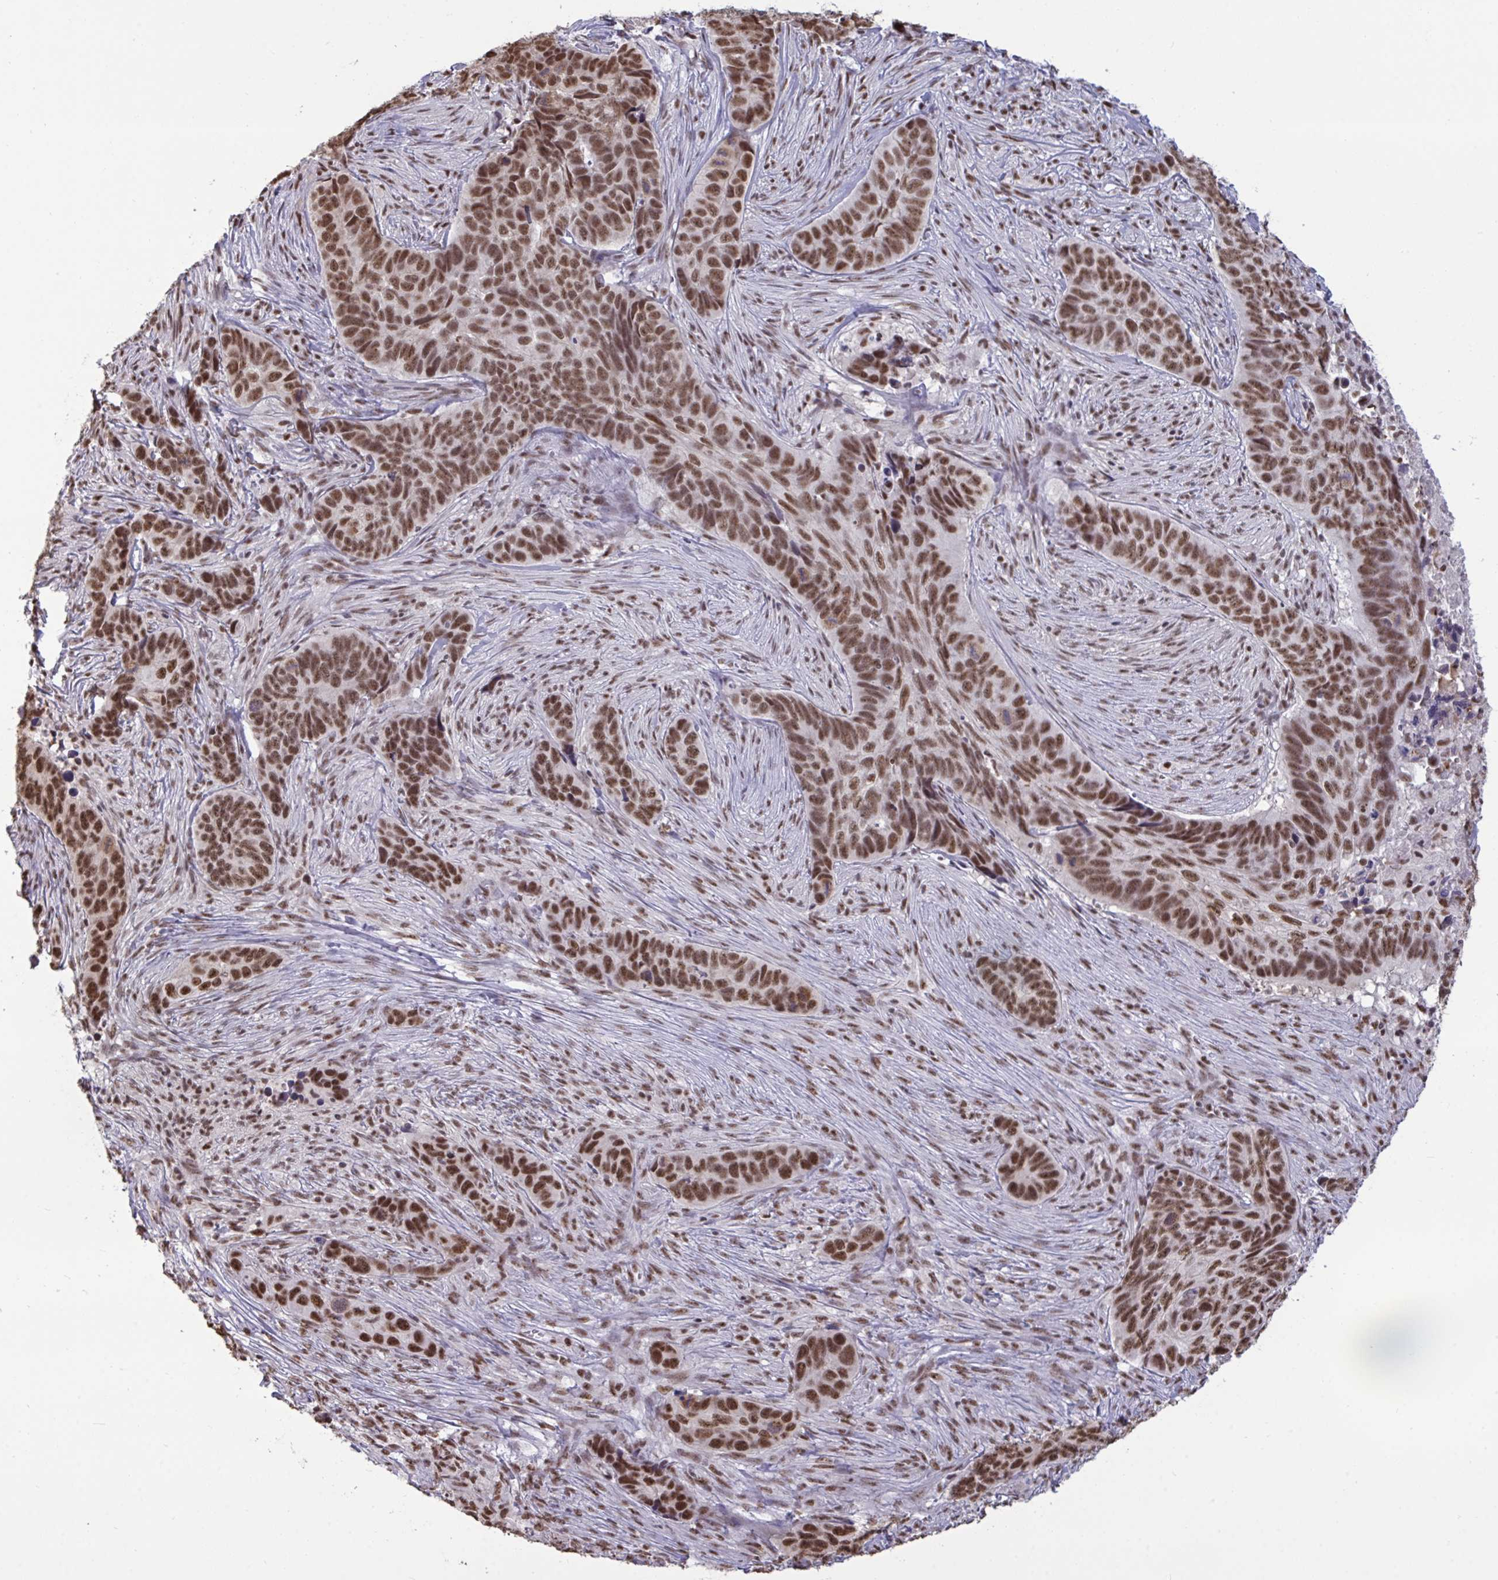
{"staining": {"intensity": "moderate", "quantity": ">75%", "location": "nuclear"}, "tissue": "skin cancer", "cell_type": "Tumor cells", "image_type": "cancer", "snomed": [{"axis": "morphology", "description": "Basal cell carcinoma"}, {"axis": "topography", "description": "Skin"}], "caption": "Moderate nuclear expression is appreciated in approximately >75% of tumor cells in skin cancer (basal cell carcinoma).", "gene": "PUF60", "patient": {"sex": "female", "age": 82}}